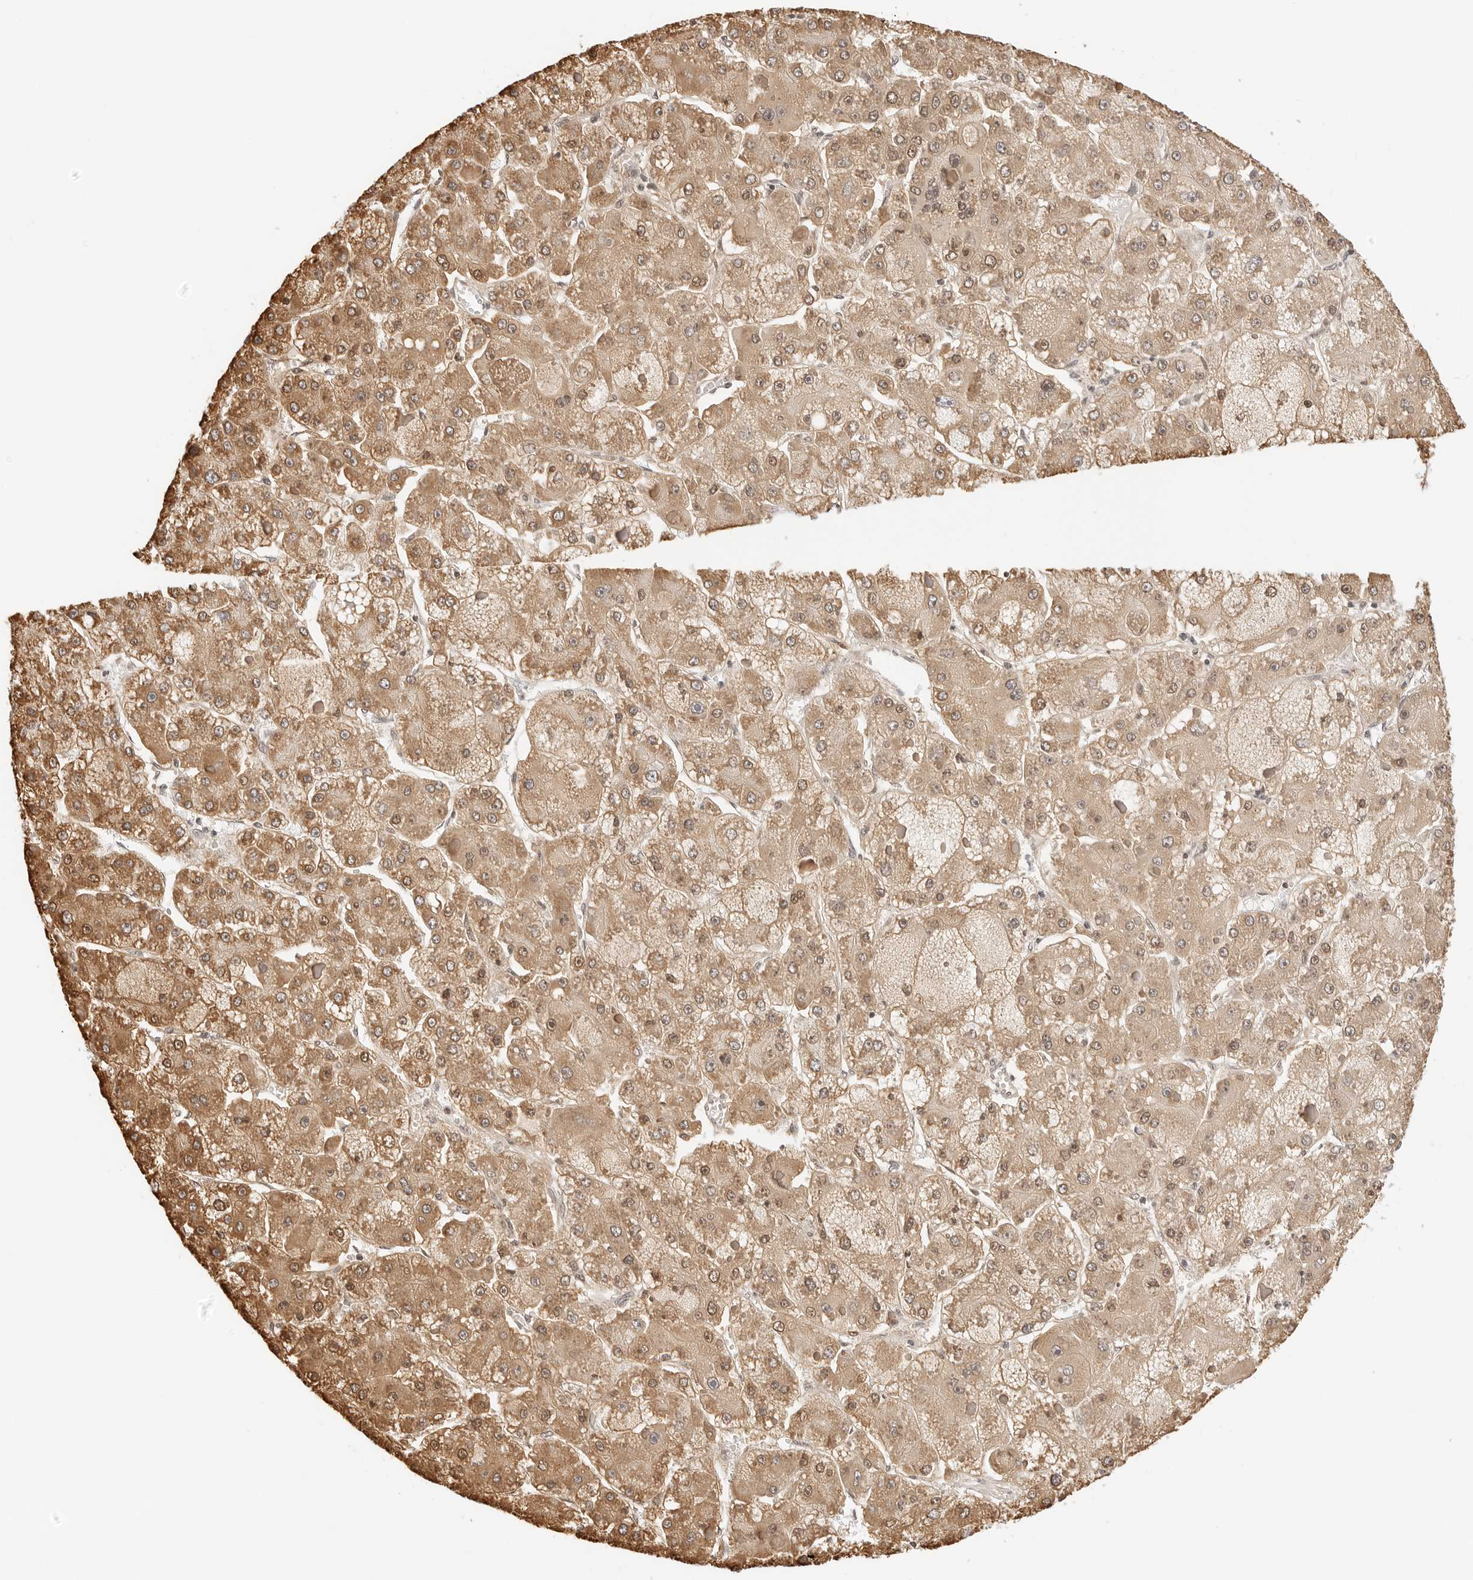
{"staining": {"intensity": "moderate", "quantity": ">75%", "location": "cytoplasmic/membranous"}, "tissue": "liver cancer", "cell_type": "Tumor cells", "image_type": "cancer", "snomed": [{"axis": "morphology", "description": "Carcinoma, Hepatocellular, NOS"}, {"axis": "topography", "description": "Liver"}], "caption": "Immunohistochemistry (IHC) photomicrograph of human liver hepatocellular carcinoma stained for a protein (brown), which displays medium levels of moderate cytoplasmic/membranous expression in about >75% of tumor cells.", "gene": "ATL1", "patient": {"sex": "female", "age": 73}}